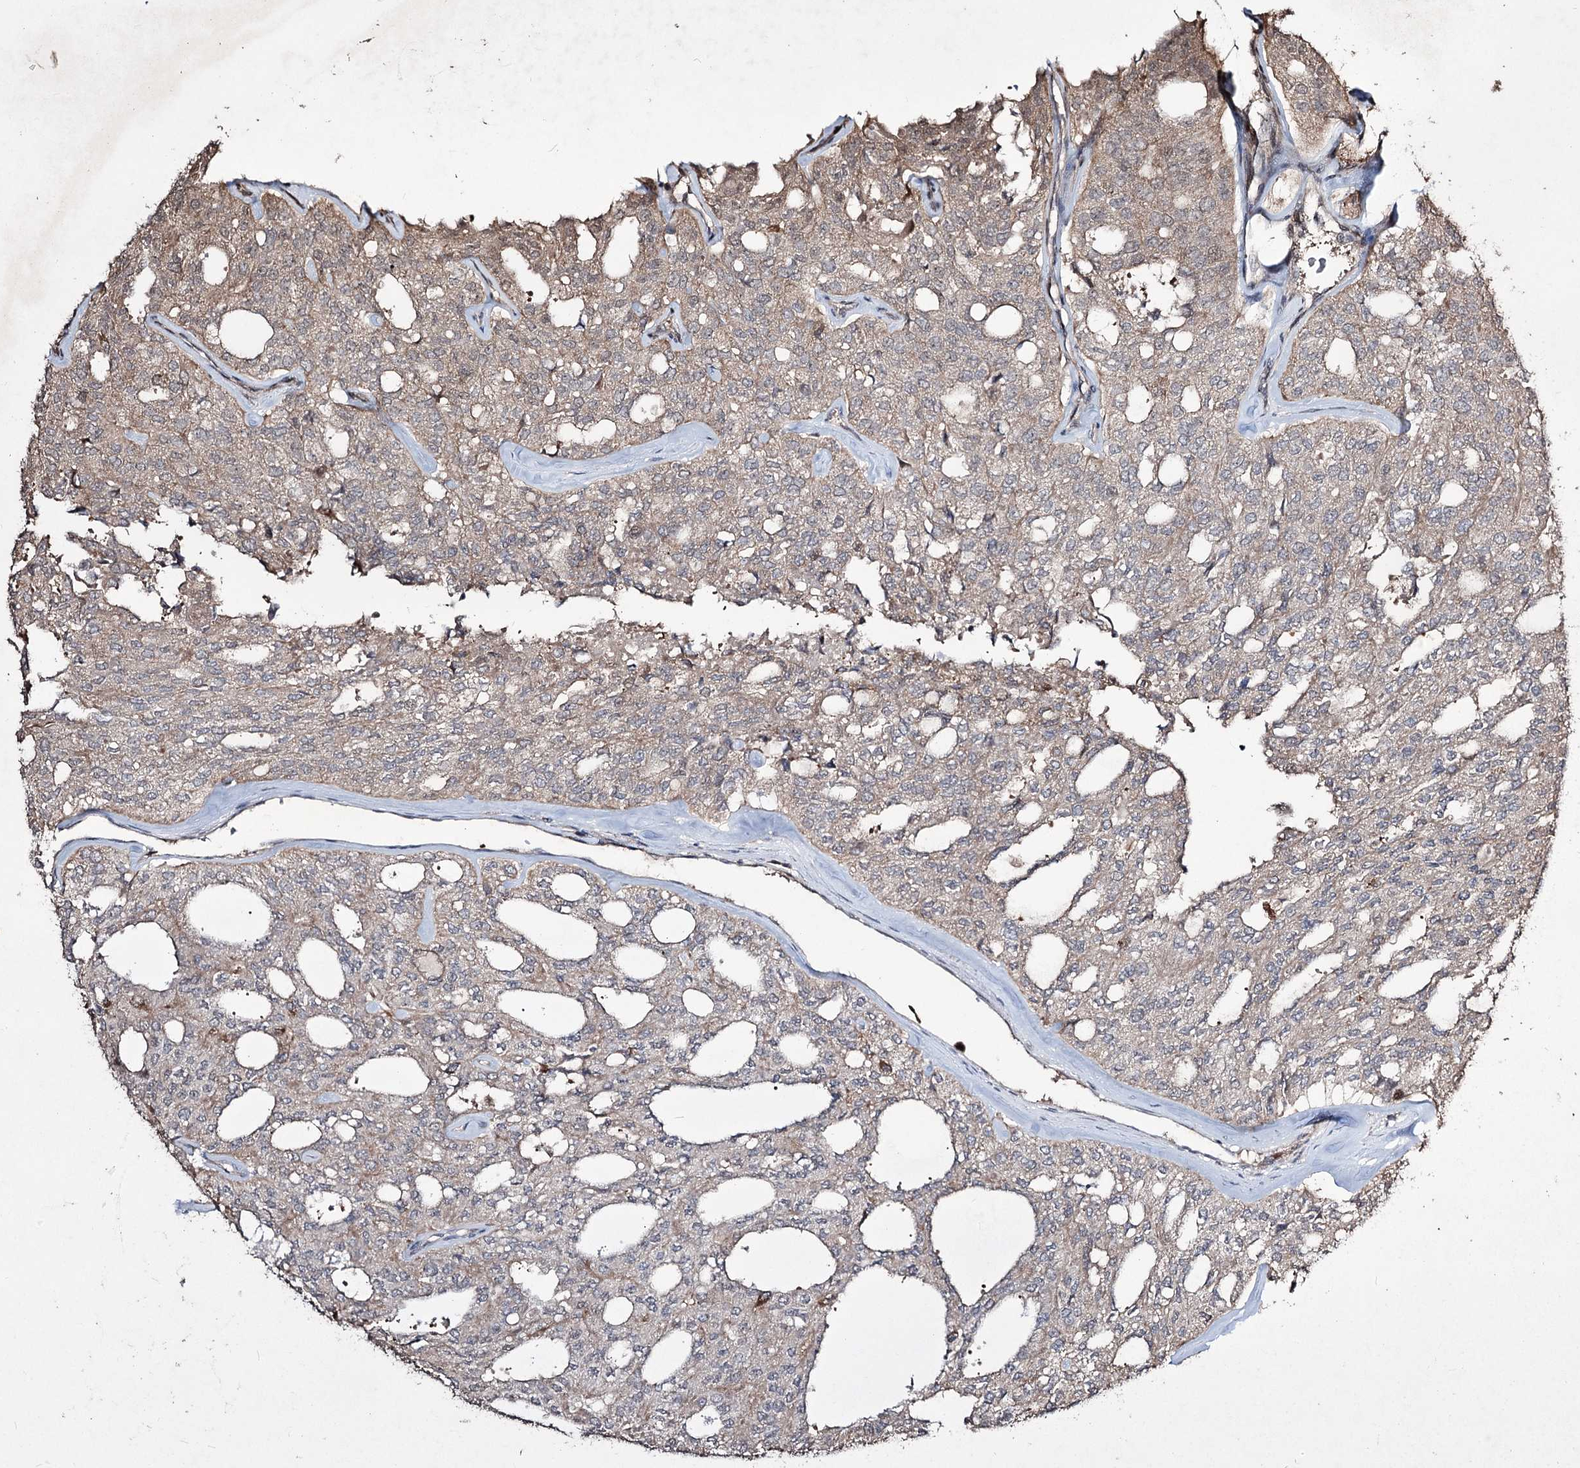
{"staining": {"intensity": "weak", "quantity": "25%-75%", "location": "cytoplasmic/membranous"}, "tissue": "thyroid cancer", "cell_type": "Tumor cells", "image_type": "cancer", "snomed": [{"axis": "morphology", "description": "Follicular adenoma carcinoma, NOS"}, {"axis": "topography", "description": "Thyroid gland"}], "caption": "Thyroid cancer (follicular adenoma carcinoma) stained with IHC exhibits weak cytoplasmic/membranous positivity in about 25%-75% of tumor cells.", "gene": "CPNE8", "patient": {"sex": "male", "age": 75}}